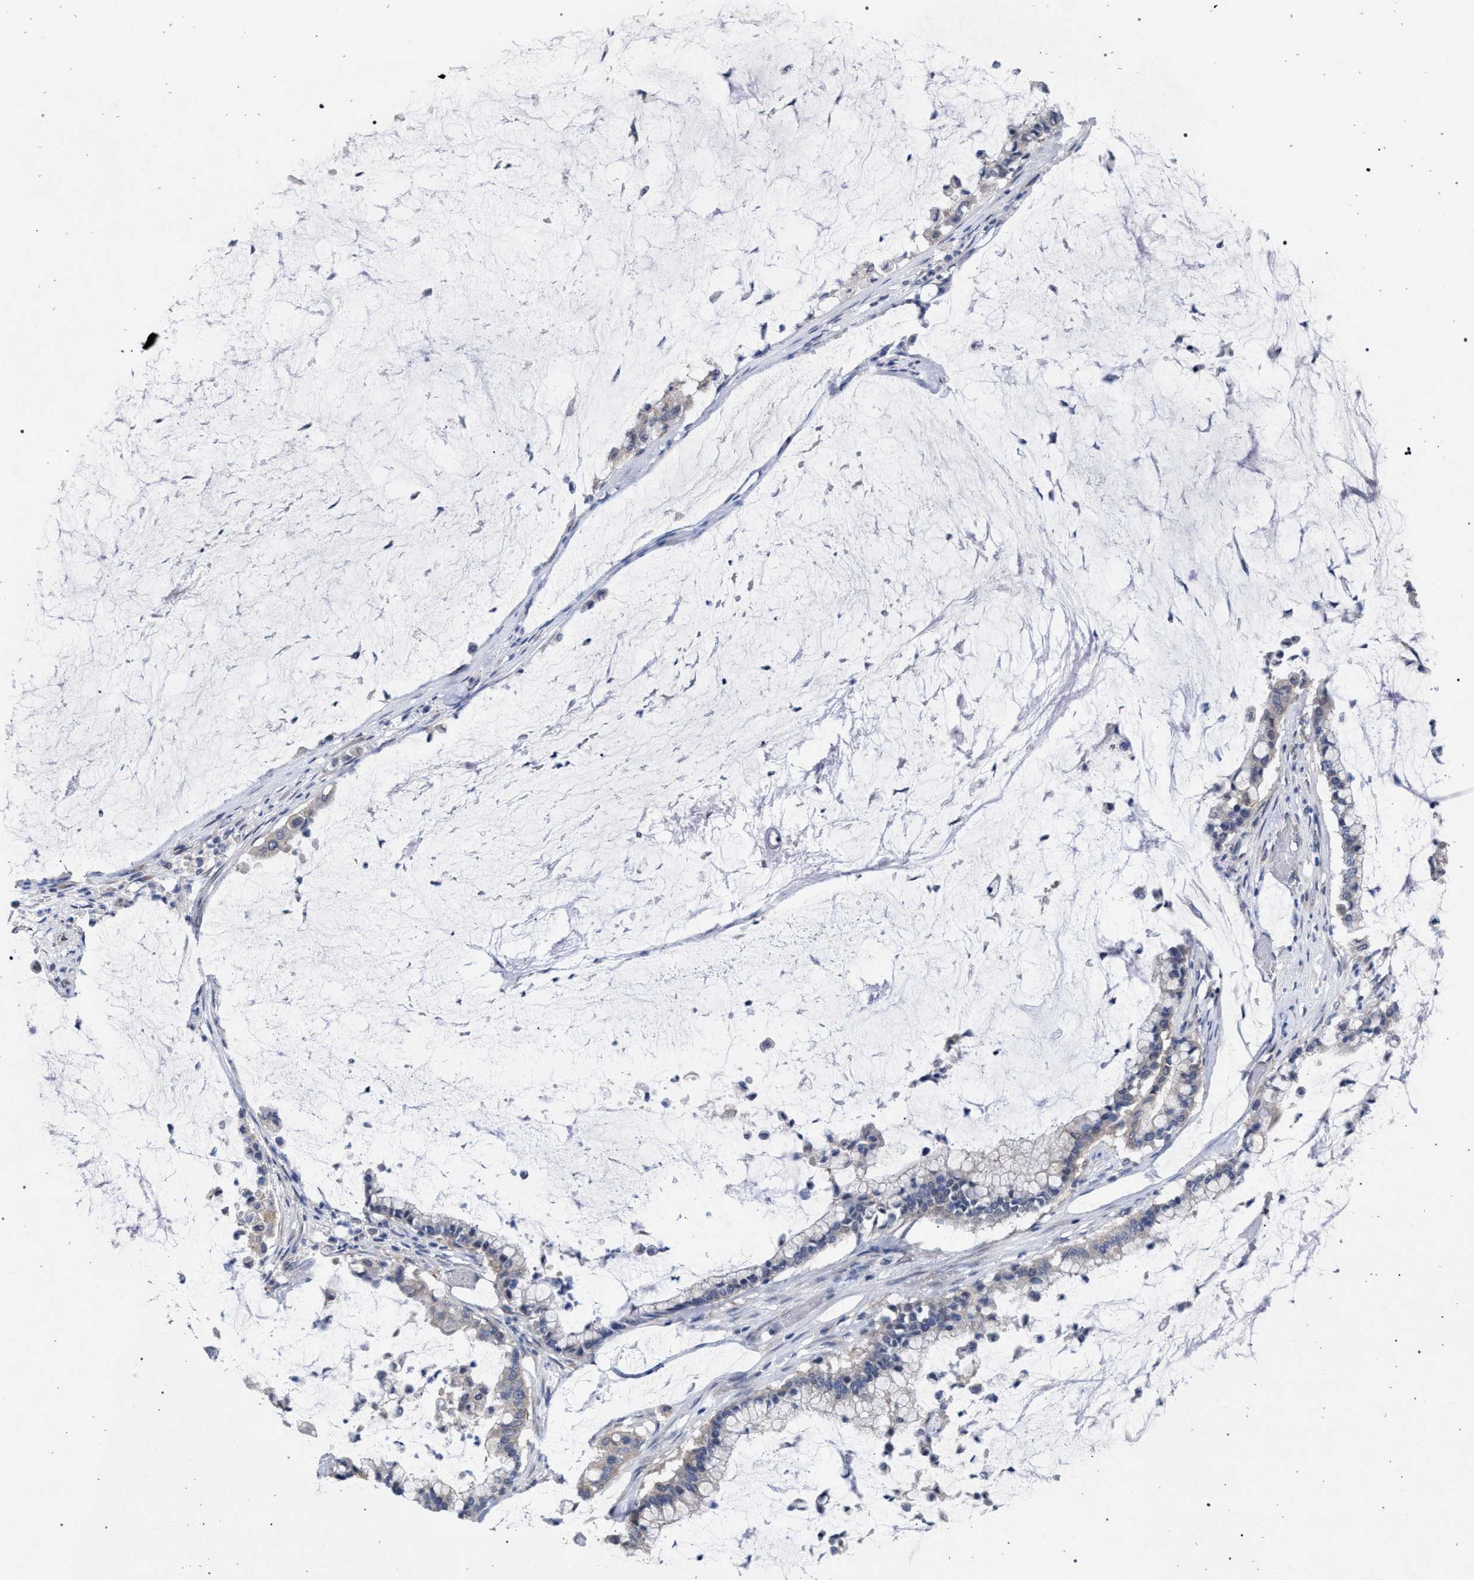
{"staining": {"intensity": "weak", "quantity": "<25%", "location": "cytoplasmic/membranous"}, "tissue": "pancreatic cancer", "cell_type": "Tumor cells", "image_type": "cancer", "snomed": [{"axis": "morphology", "description": "Adenocarcinoma, NOS"}, {"axis": "topography", "description": "Pancreas"}], "caption": "An IHC micrograph of pancreatic adenocarcinoma is shown. There is no staining in tumor cells of pancreatic adenocarcinoma.", "gene": "GOLGA2", "patient": {"sex": "male", "age": 41}}